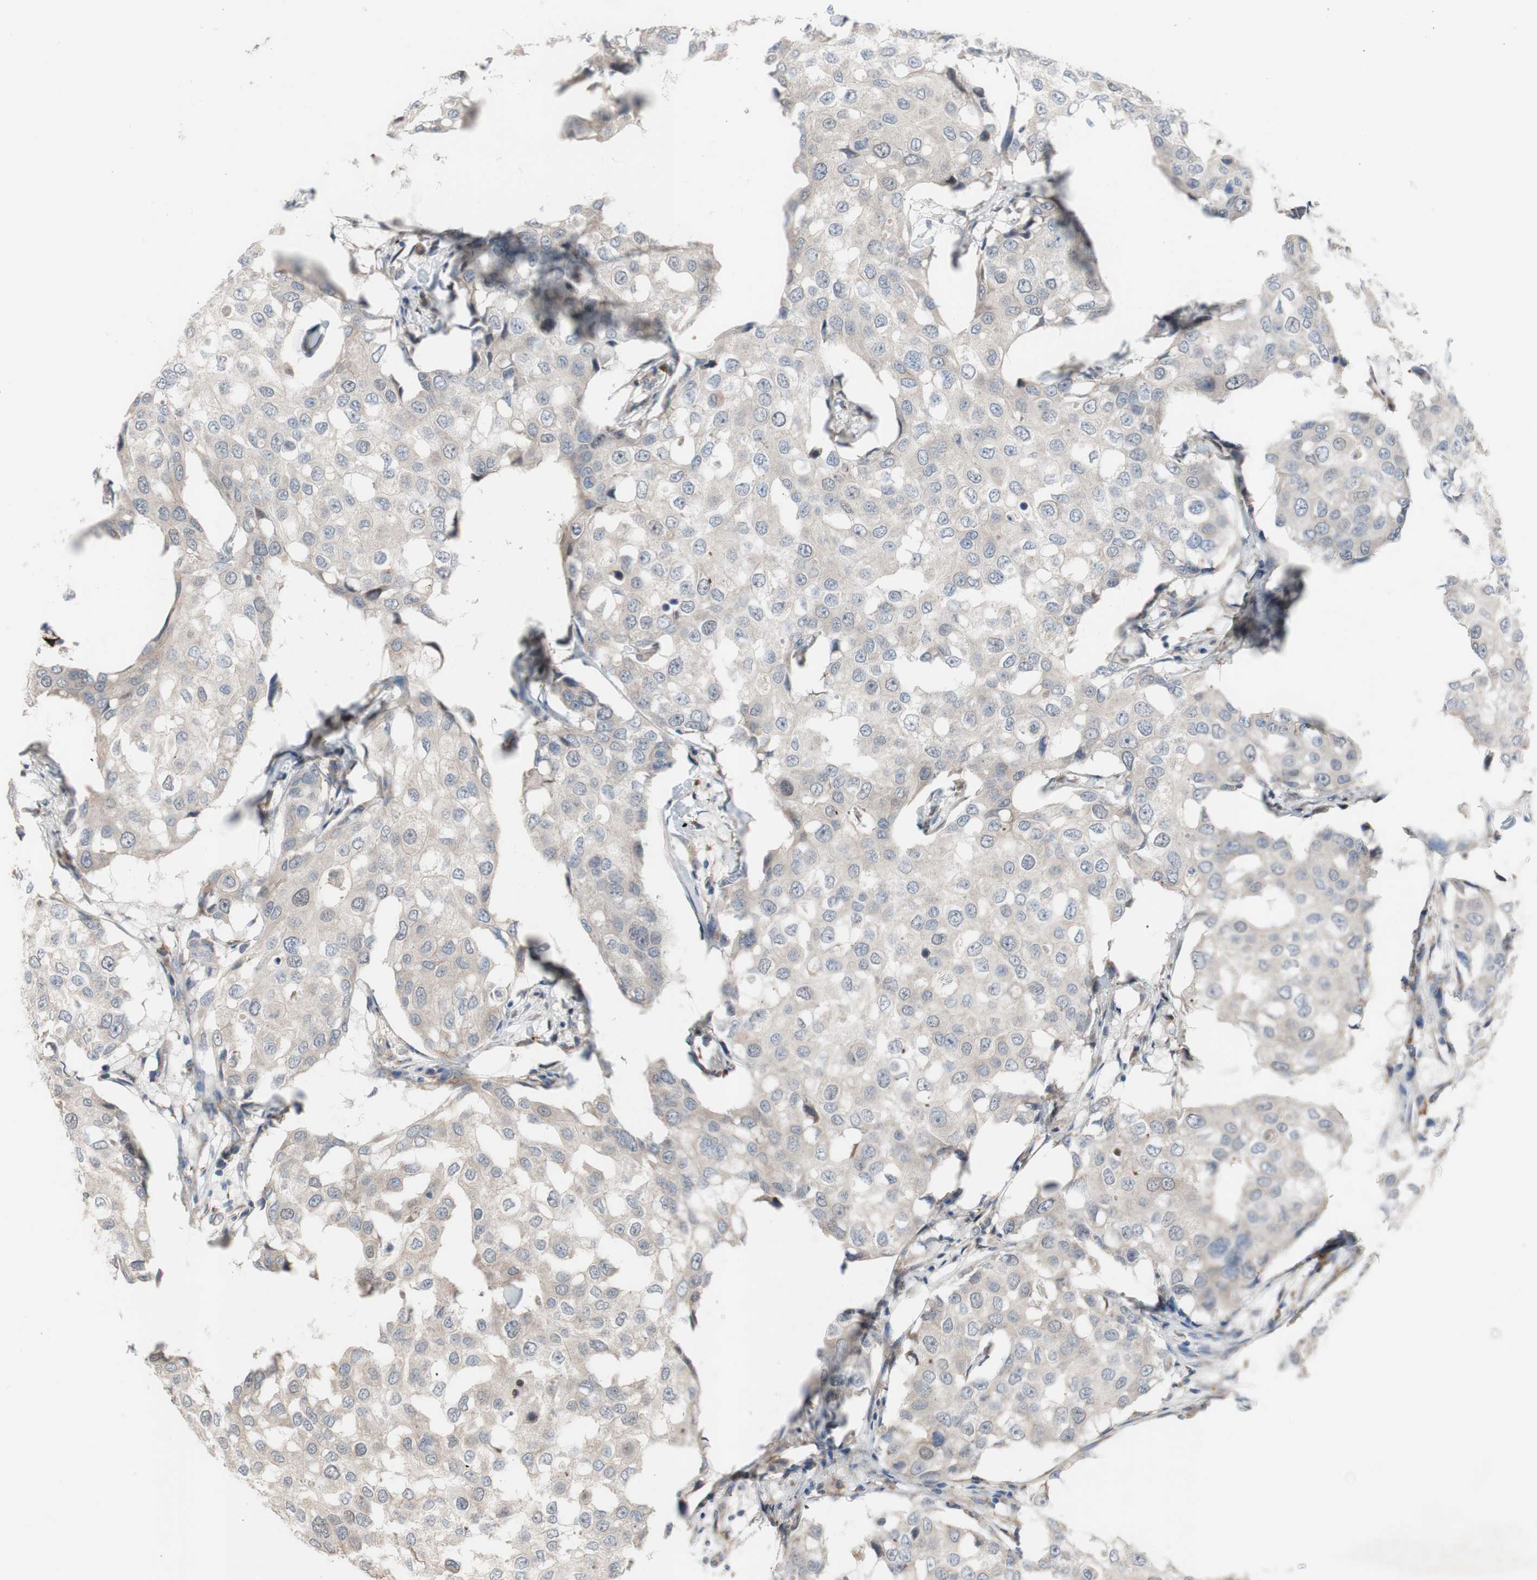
{"staining": {"intensity": "weak", "quantity": "<25%", "location": "cytoplasmic/membranous"}, "tissue": "breast cancer", "cell_type": "Tumor cells", "image_type": "cancer", "snomed": [{"axis": "morphology", "description": "Duct carcinoma"}, {"axis": "topography", "description": "Breast"}], "caption": "Breast cancer (infiltrating ductal carcinoma) was stained to show a protein in brown. There is no significant positivity in tumor cells.", "gene": "TTC14", "patient": {"sex": "female", "age": 27}}